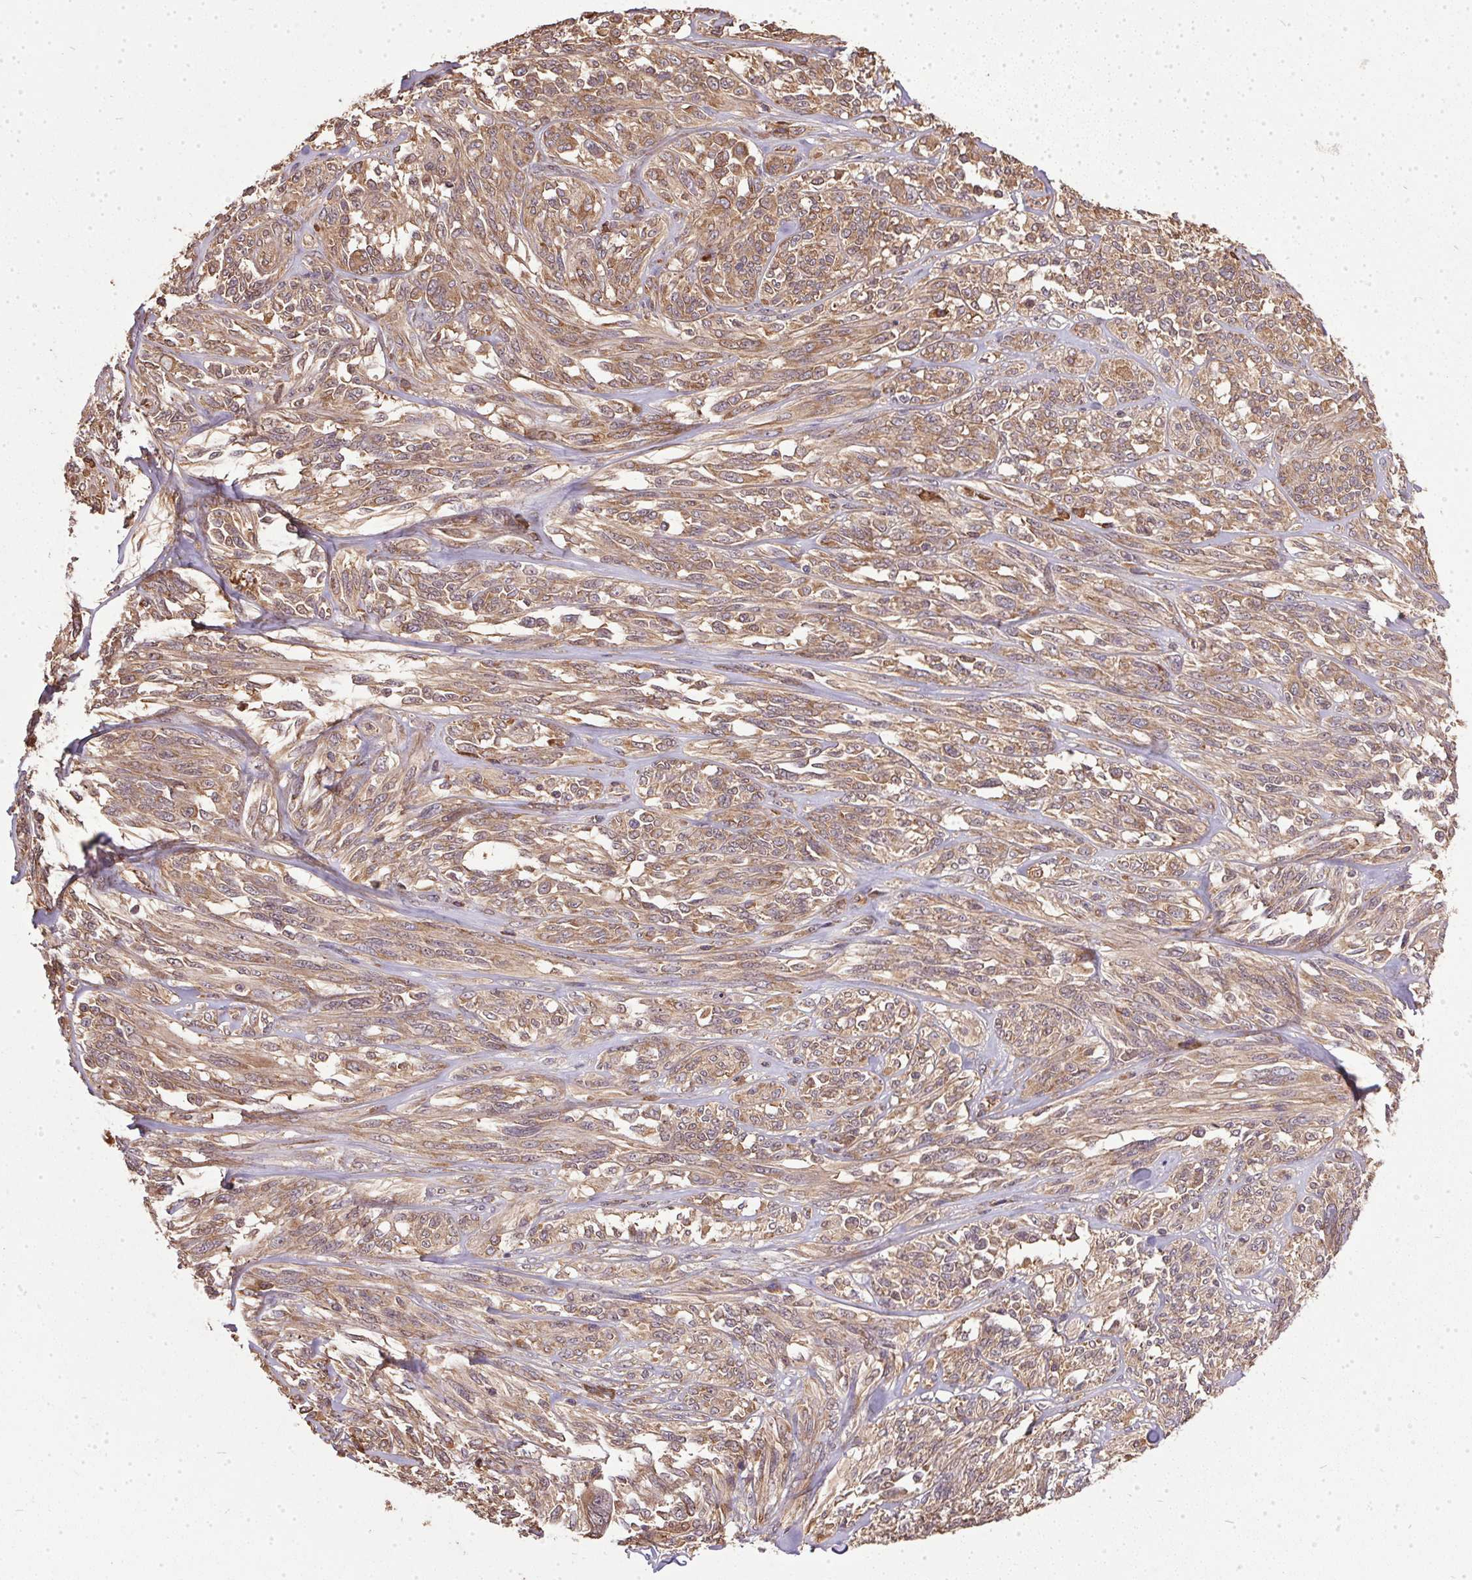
{"staining": {"intensity": "moderate", "quantity": ">75%", "location": "cytoplasmic/membranous"}, "tissue": "melanoma", "cell_type": "Tumor cells", "image_type": "cancer", "snomed": [{"axis": "morphology", "description": "Malignant melanoma, NOS"}, {"axis": "topography", "description": "Skin"}], "caption": "Approximately >75% of tumor cells in human melanoma demonstrate moderate cytoplasmic/membranous protein expression as visualized by brown immunohistochemical staining.", "gene": "EIF2S1", "patient": {"sex": "female", "age": 91}}